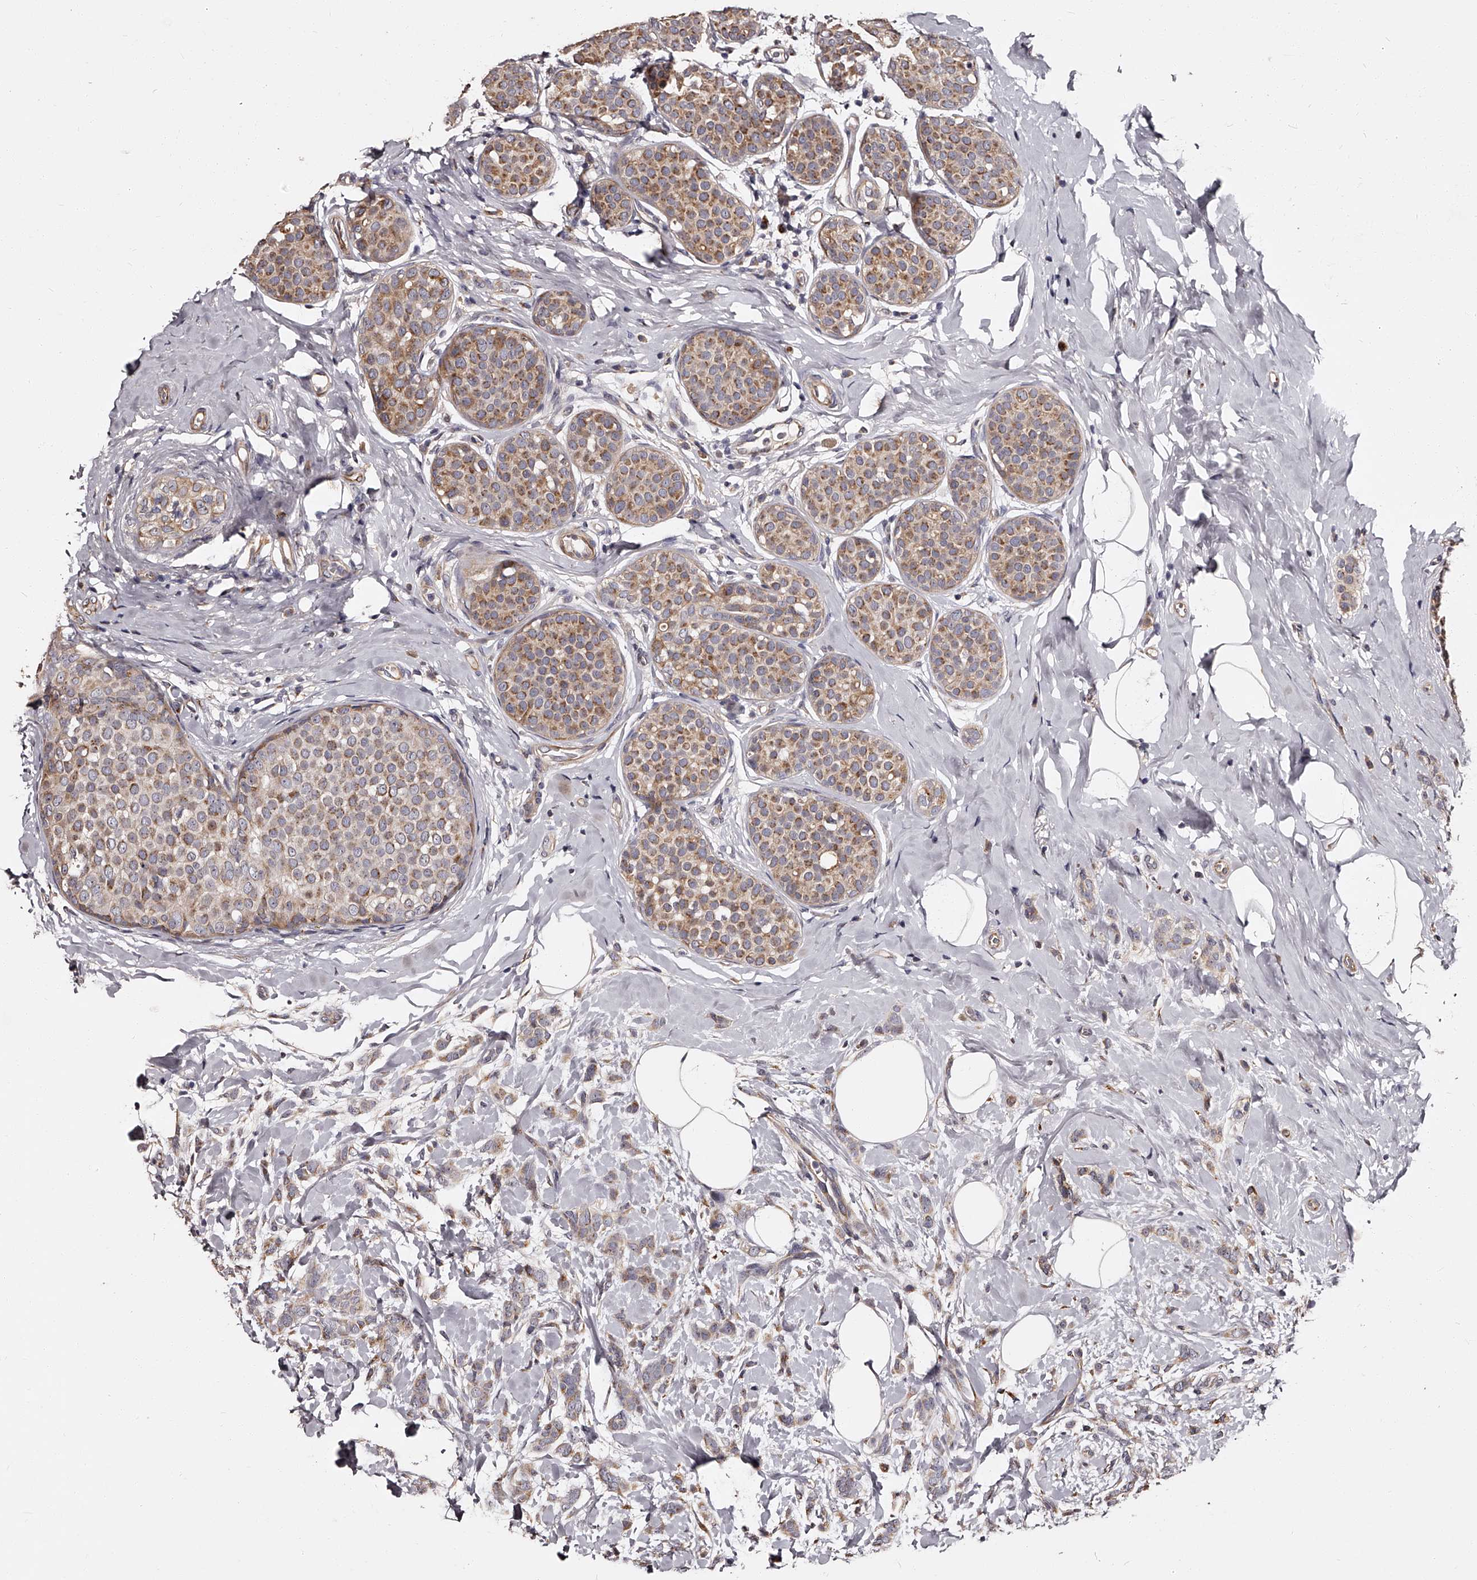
{"staining": {"intensity": "moderate", "quantity": "25%-75%", "location": "cytoplasmic/membranous"}, "tissue": "breast cancer", "cell_type": "Tumor cells", "image_type": "cancer", "snomed": [{"axis": "morphology", "description": "Lobular carcinoma, in situ"}, {"axis": "morphology", "description": "Lobular carcinoma"}, {"axis": "topography", "description": "Breast"}], "caption": "Immunohistochemical staining of human breast cancer demonstrates moderate cytoplasmic/membranous protein expression in about 25%-75% of tumor cells.", "gene": "RSC1A1", "patient": {"sex": "female", "age": 41}}